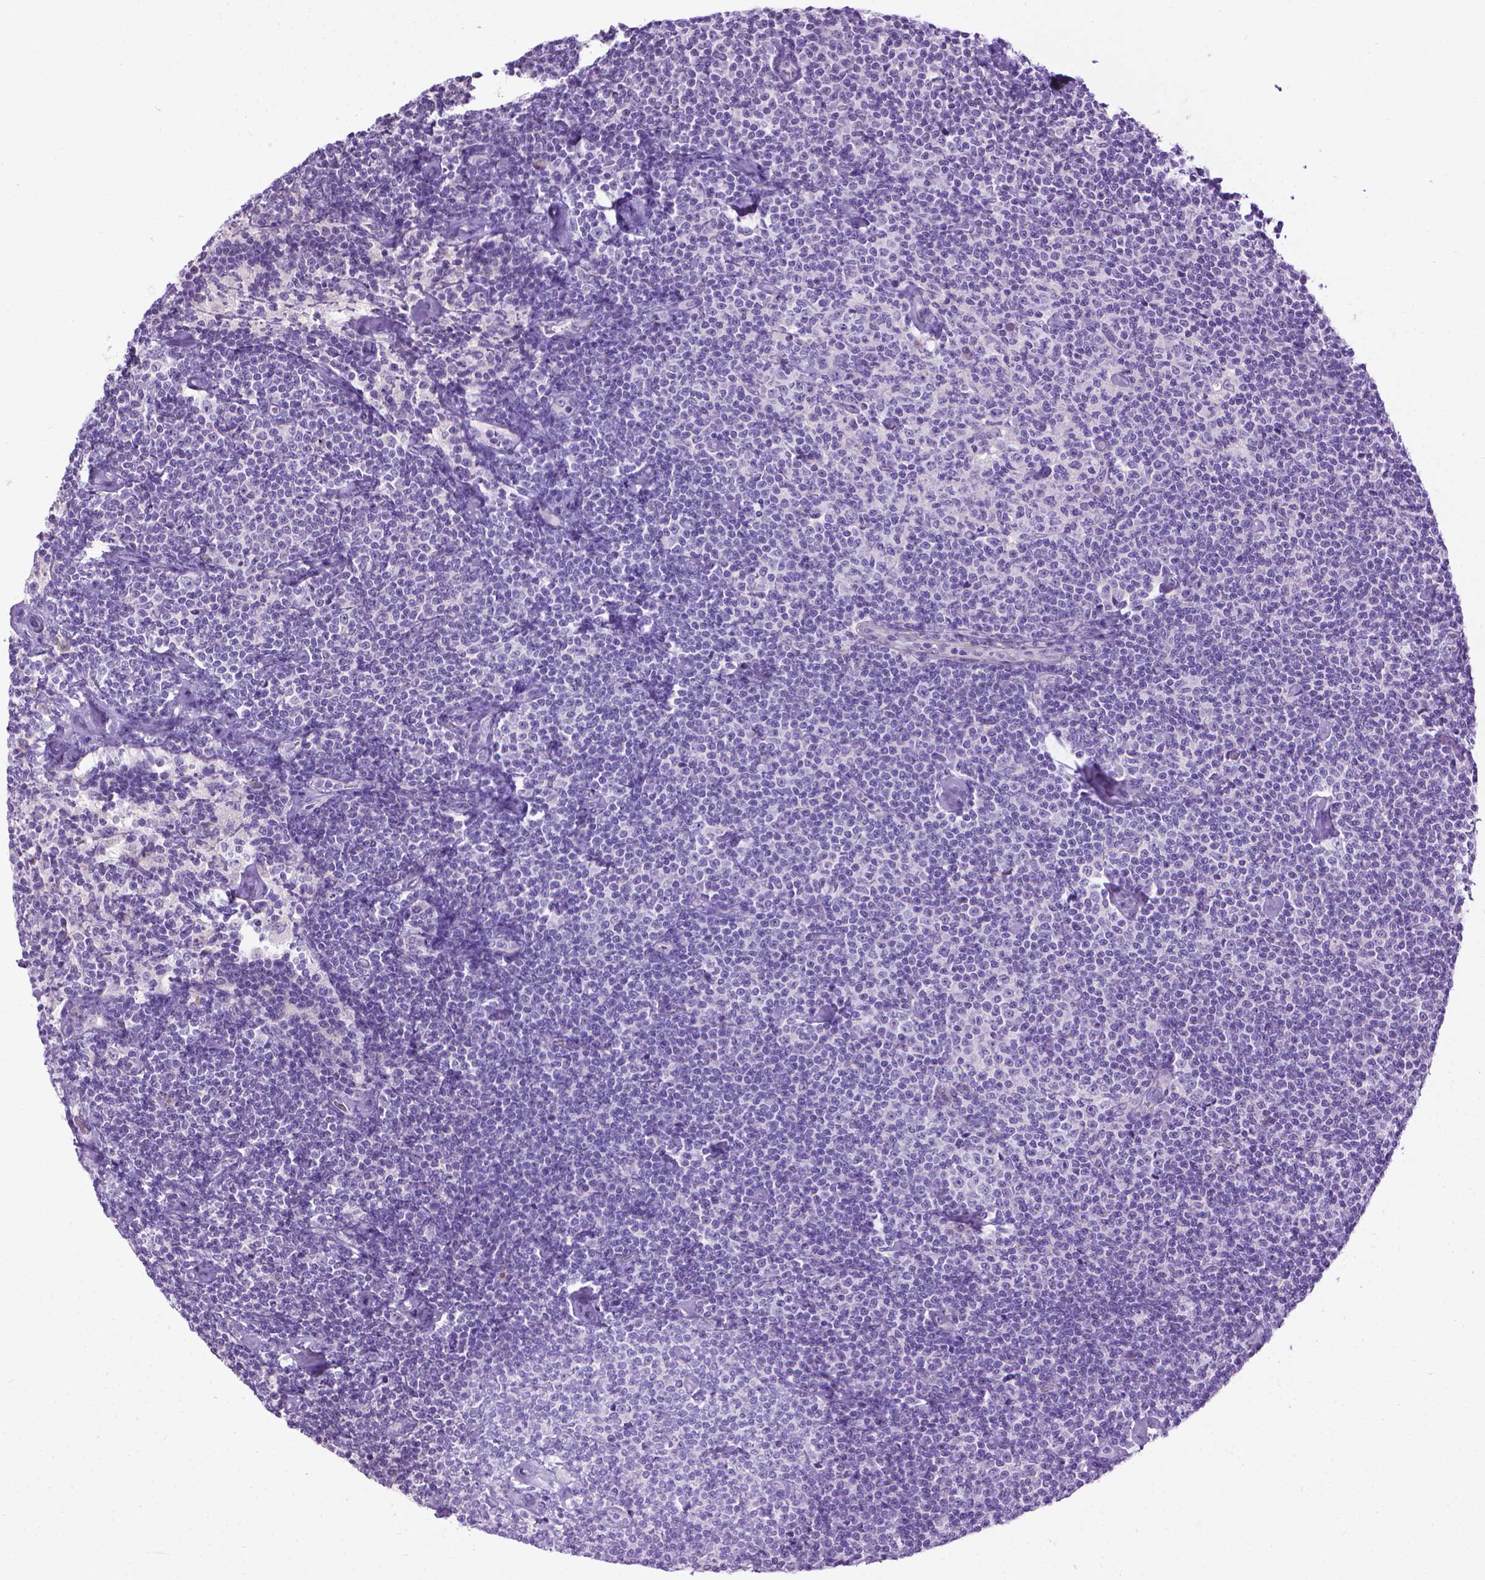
{"staining": {"intensity": "negative", "quantity": "none", "location": "none"}, "tissue": "lymphoma", "cell_type": "Tumor cells", "image_type": "cancer", "snomed": [{"axis": "morphology", "description": "Malignant lymphoma, non-Hodgkin's type, Low grade"}, {"axis": "topography", "description": "Lymph node"}], "caption": "Photomicrograph shows no significant protein staining in tumor cells of lymphoma.", "gene": "AQP10", "patient": {"sex": "male", "age": 81}}